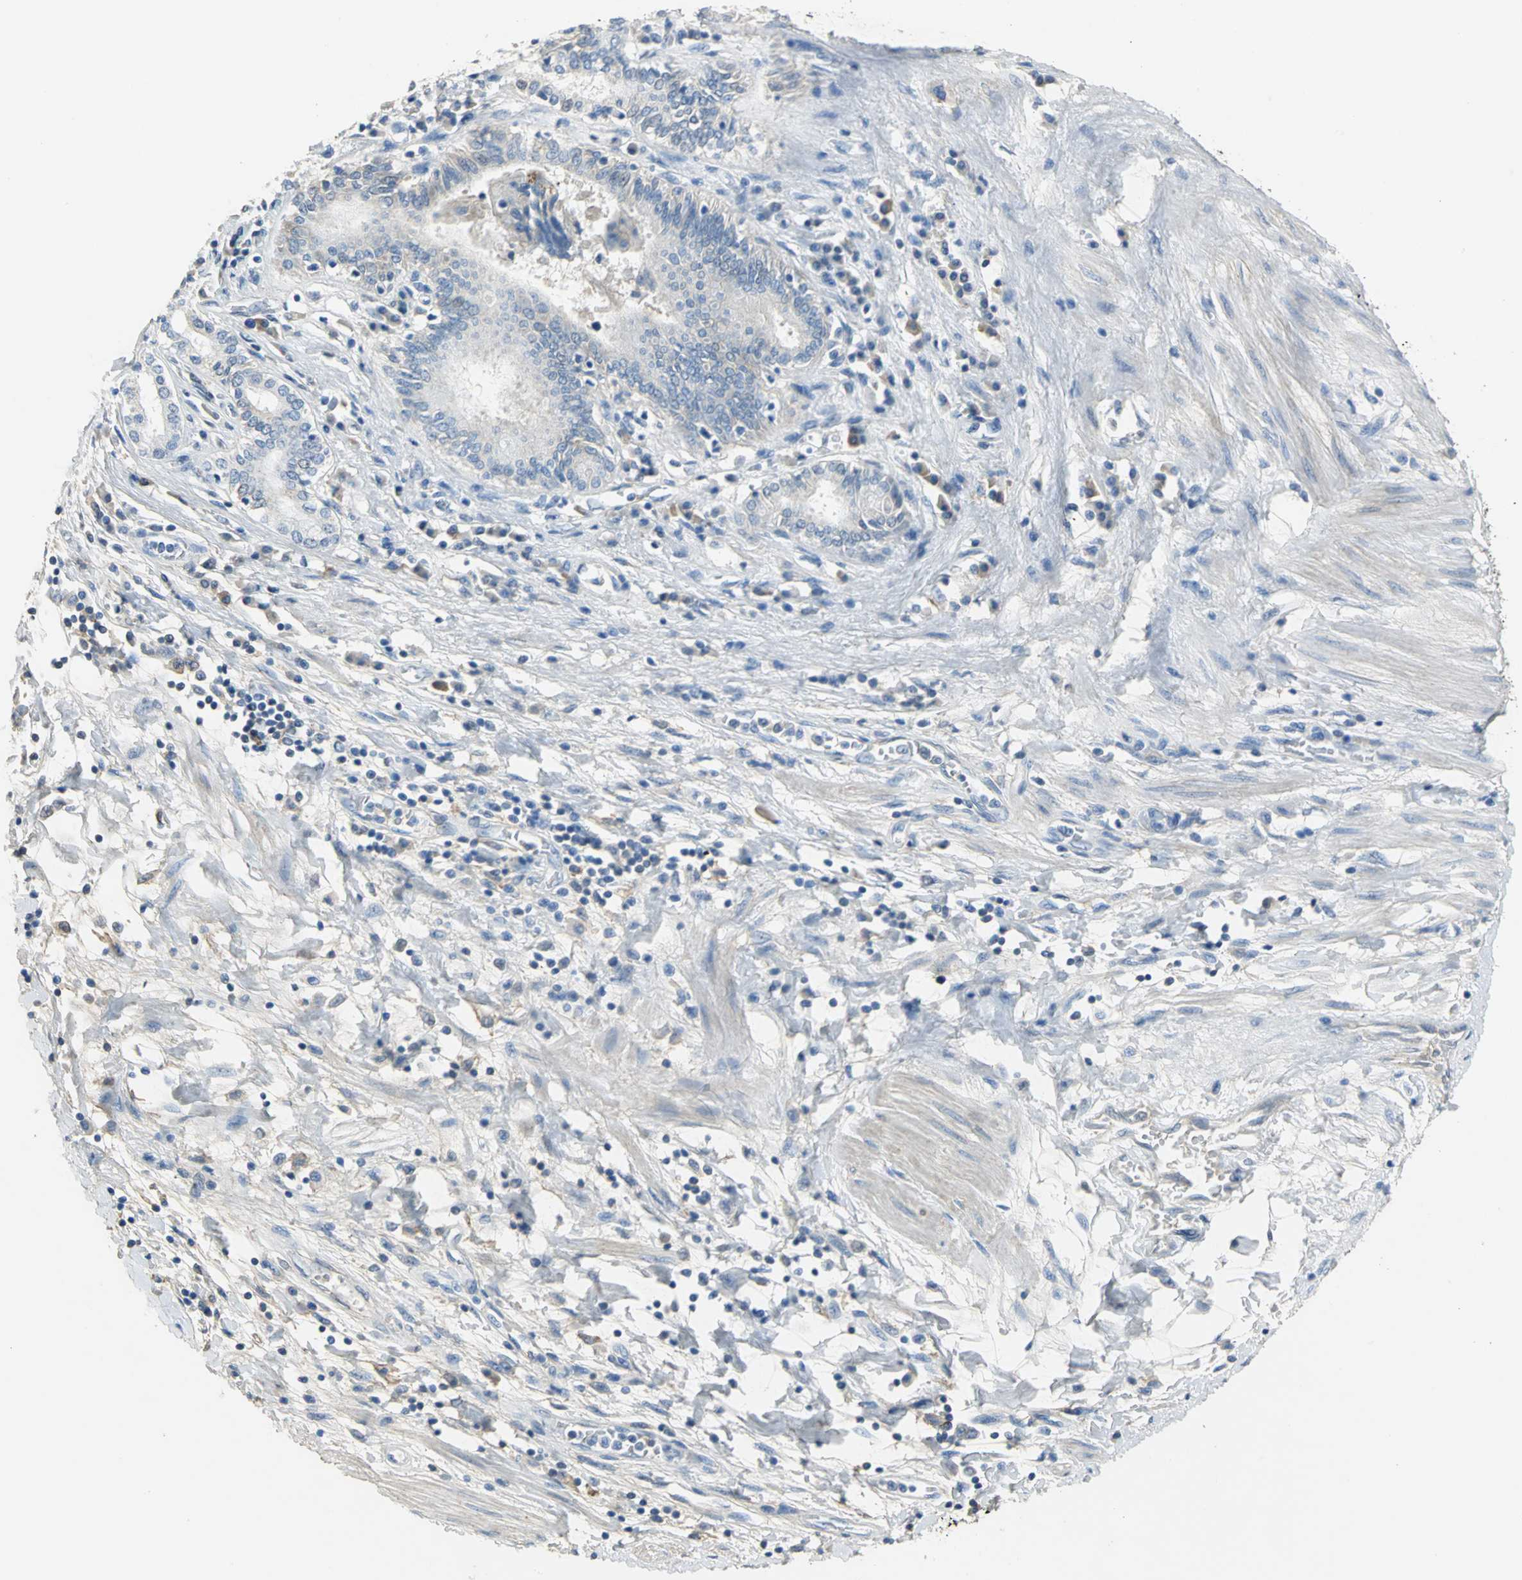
{"staining": {"intensity": "weak", "quantity": "25%-75%", "location": "cytoplasmic/membranous"}, "tissue": "pancreatic cancer", "cell_type": "Tumor cells", "image_type": "cancer", "snomed": [{"axis": "morphology", "description": "Adenocarcinoma, NOS"}, {"axis": "topography", "description": "Pancreas"}], "caption": "A low amount of weak cytoplasmic/membranous expression is identified in approximately 25%-75% of tumor cells in pancreatic cancer (adenocarcinoma) tissue.", "gene": "GYG2", "patient": {"sex": "female", "age": 48}}